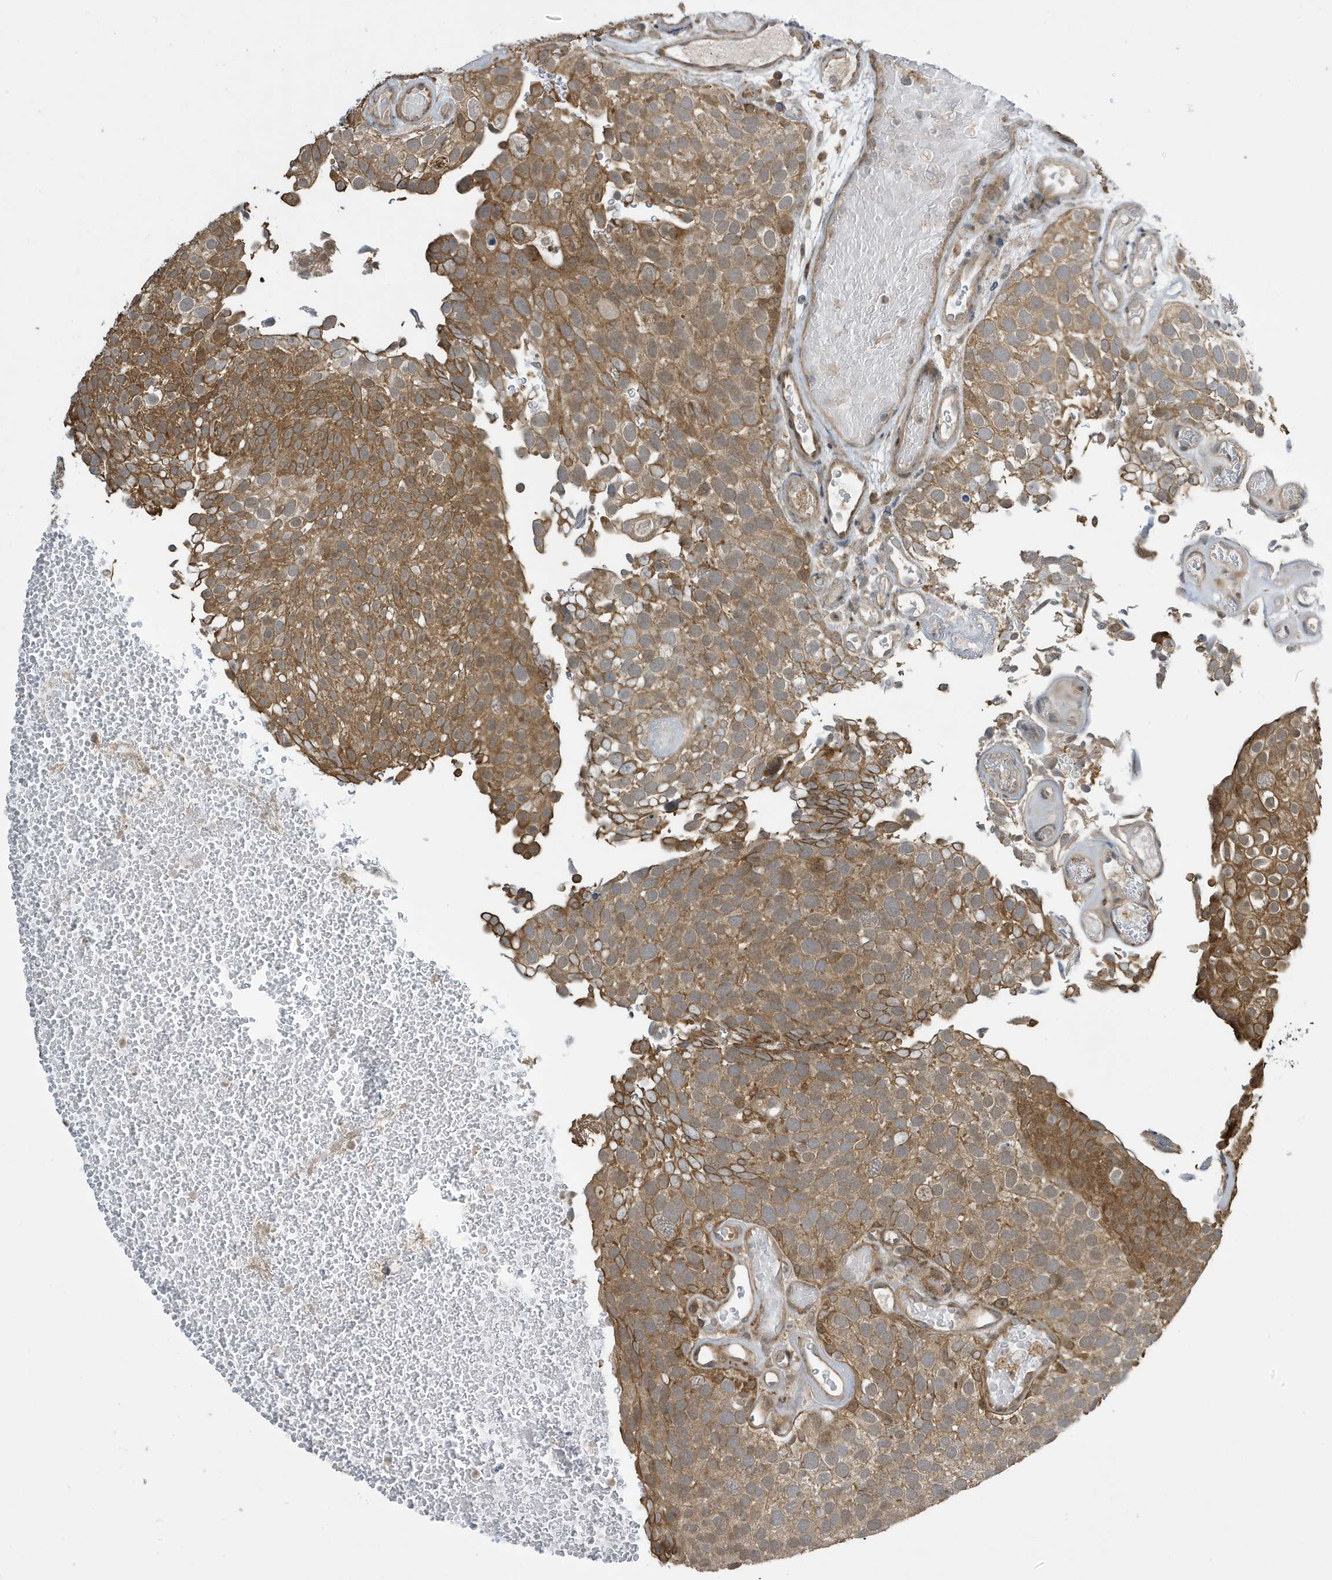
{"staining": {"intensity": "moderate", "quantity": ">75%", "location": "cytoplasmic/membranous"}, "tissue": "urothelial cancer", "cell_type": "Tumor cells", "image_type": "cancer", "snomed": [{"axis": "morphology", "description": "Urothelial carcinoma, Low grade"}, {"axis": "topography", "description": "Urinary bladder"}], "caption": "Tumor cells exhibit medium levels of moderate cytoplasmic/membranous staining in about >75% of cells in urothelial cancer.", "gene": "NCOA7", "patient": {"sex": "male", "age": 78}}